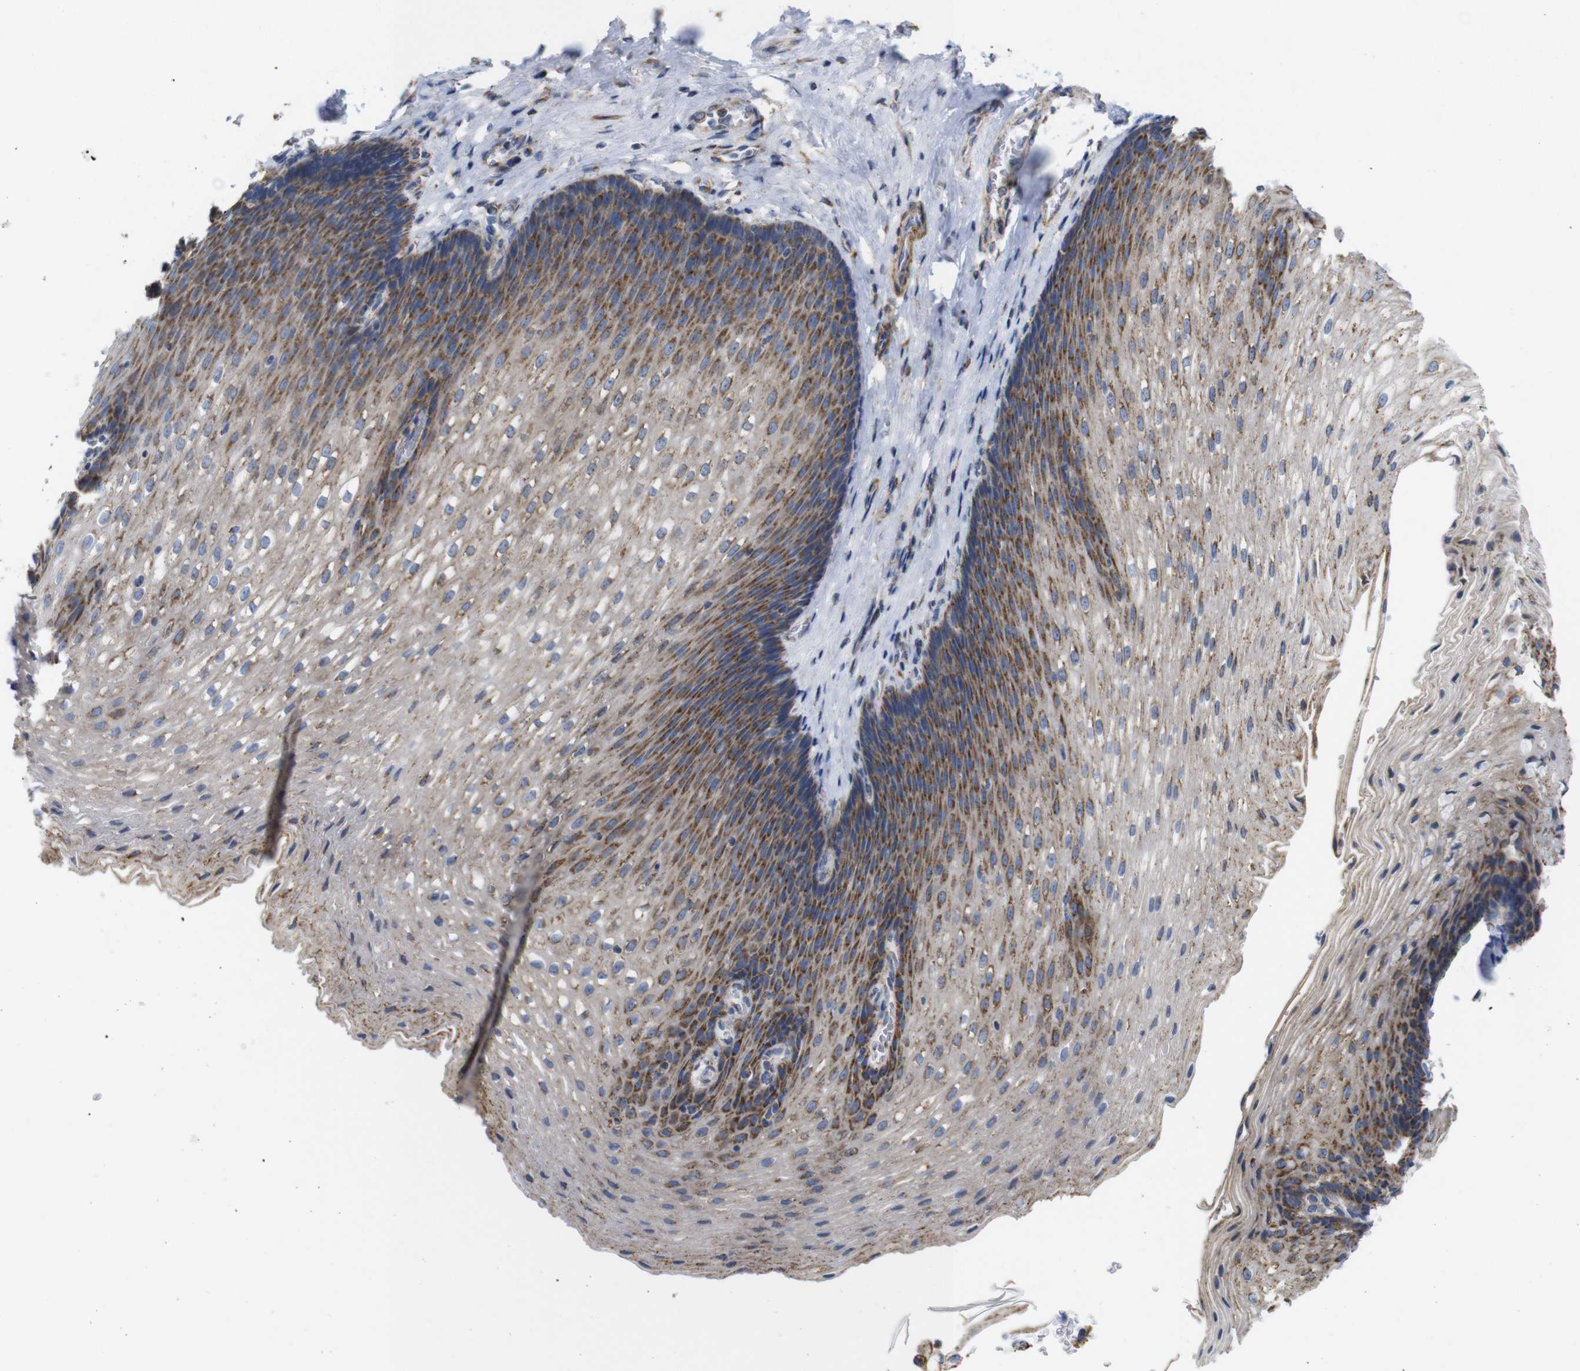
{"staining": {"intensity": "strong", "quantity": "25%-75%", "location": "cytoplasmic/membranous"}, "tissue": "esophagus", "cell_type": "Squamous epithelial cells", "image_type": "normal", "snomed": [{"axis": "morphology", "description": "Normal tissue, NOS"}, {"axis": "topography", "description": "Esophagus"}], "caption": "Esophagus stained with immunohistochemistry (IHC) demonstrates strong cytoplasmic/membranous staining in about 25%-75% of squamous epithelial cells. (DAB IHC with brightfield microscopy, high magnification).", "gene": "FAM171B", "patient": {"sex": "male", "age": 48}}